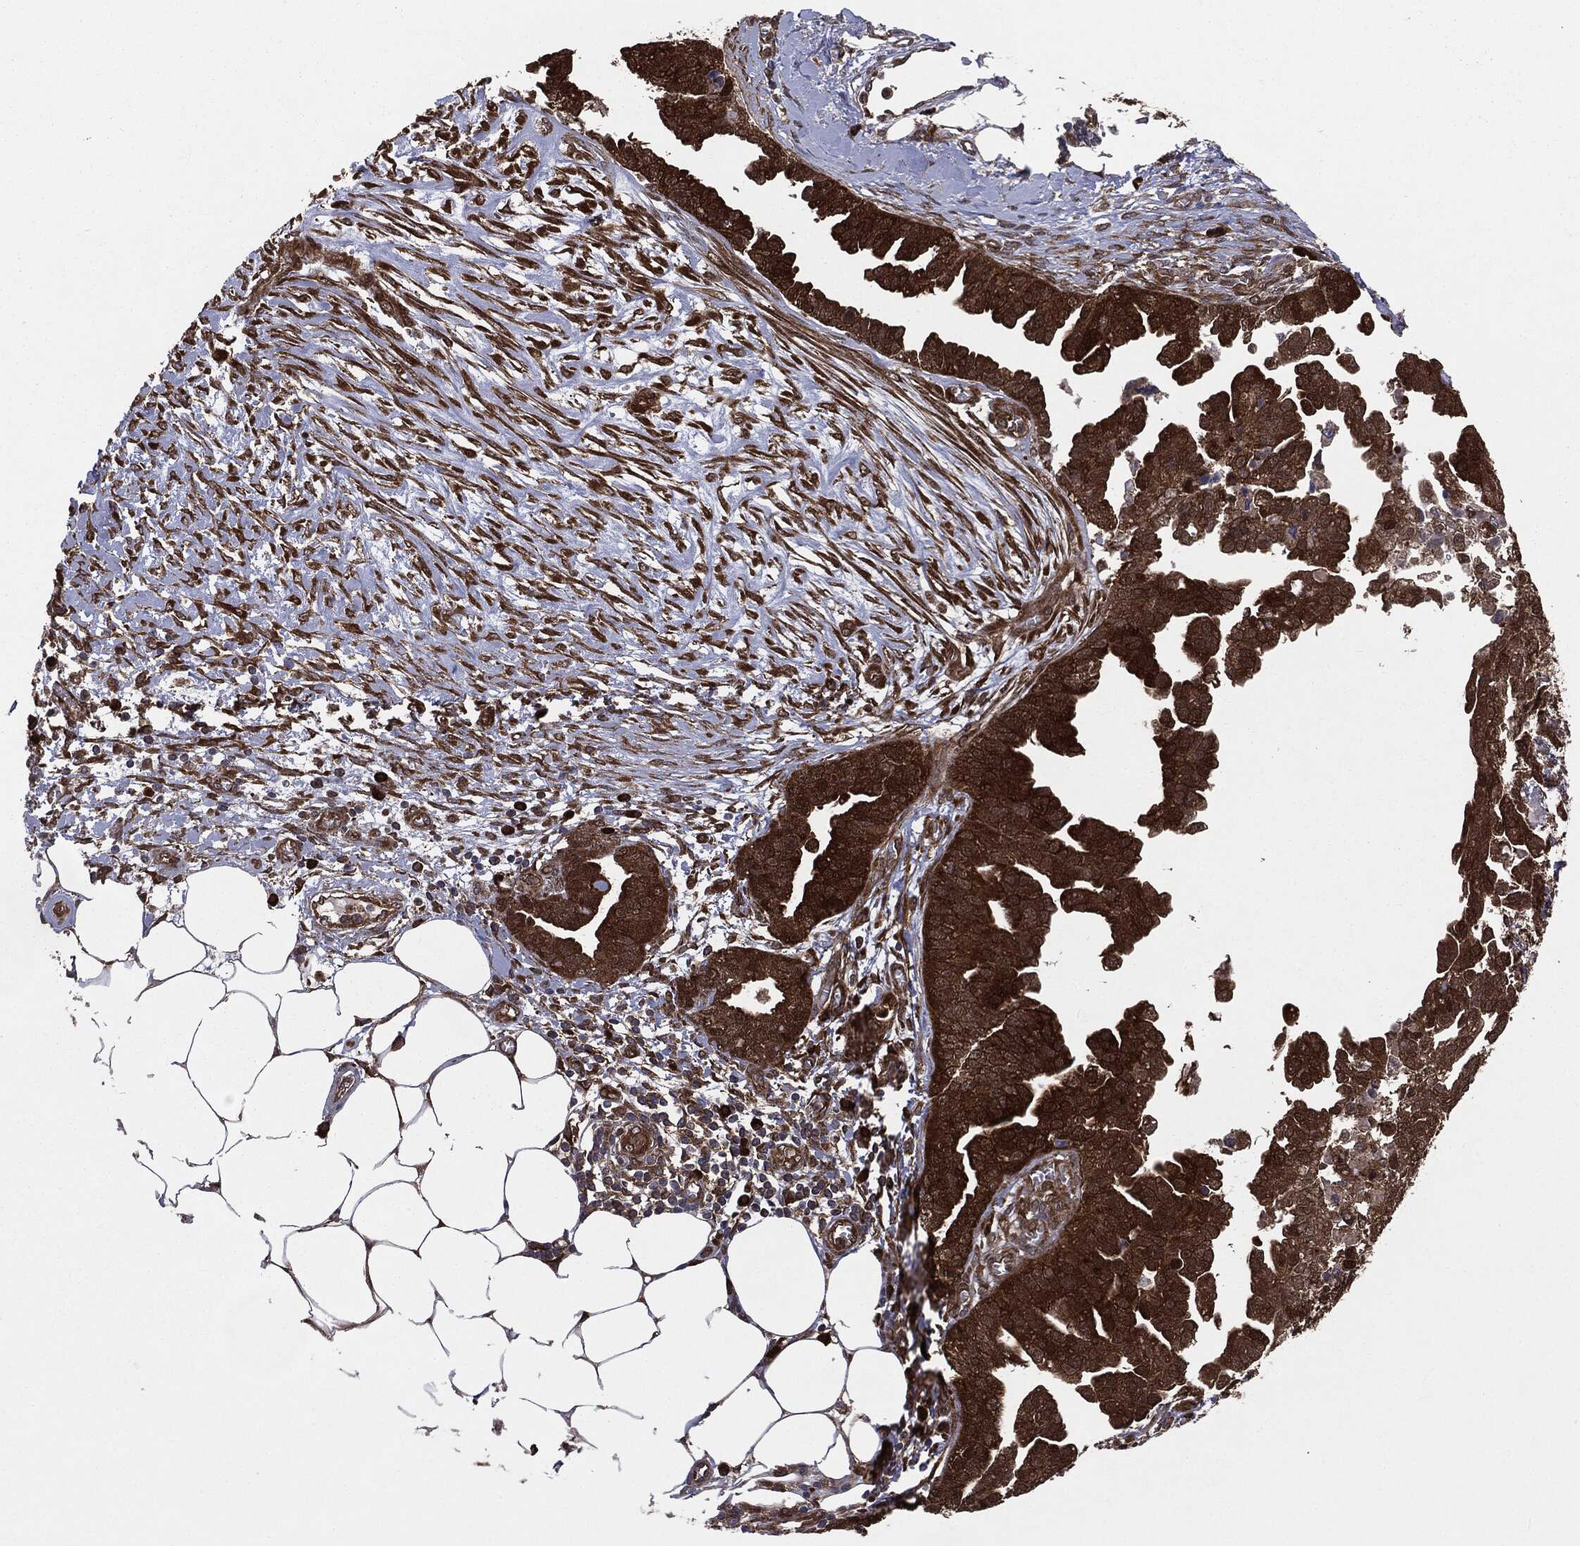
{"staining": {"intensity": "strong", "quantity": ">75%", "location": "cytoplasmic/membranous"}, "tissue": "ovarian cancer", "cell_type": "Tumor cells", "image_type": "cancer", "snomed": [{"axis": "morphology", "description": "Cystadenocarcinoma, serous, NOS"}, {"axis": "topography", "description": "Ovary"}], "caption": "The histopathology image shows a brown stain indicating the presence of a protein in the cytoplasmic/membranous of tumor cells in serous cystadenocarcinoma (ovarian).", "gene": "NME1", "patient": {"sex": "female", "age": 75}}